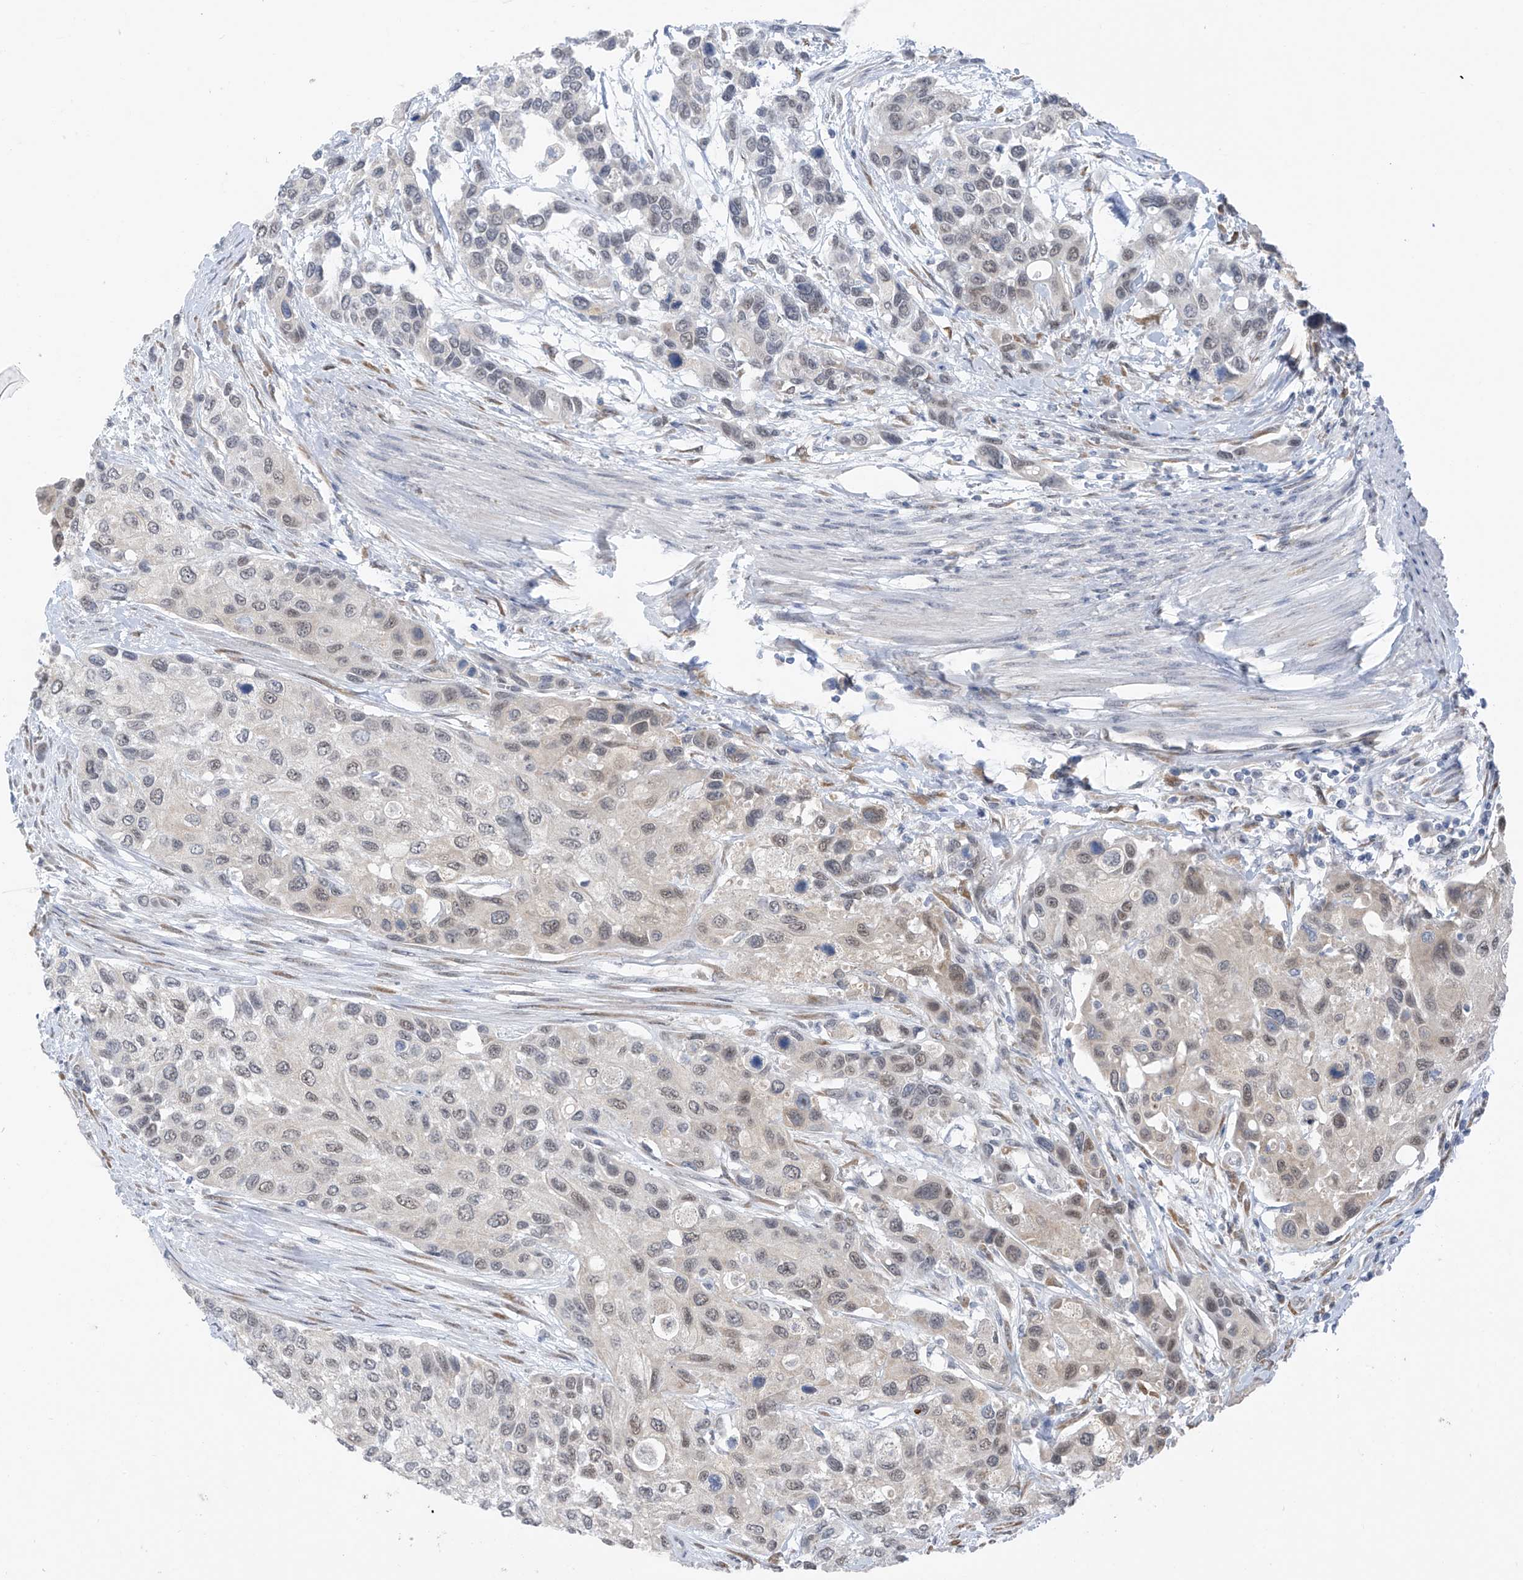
{"staining": {"intensity": "weak", "quantity": "25%-75%", "location": "nuclear"}, "tissue": "urothelial cancer", "cell_type": "Tumor cells", "image_type": "cancer", "snomed": [{"axis": "morphology", "description": "Normal tissue, NOS"}, {"axis": "morphology", "description": "Urothelial carcinoma, High grade"}, {"axis": "topography", "description": "Vascular tissue"}, {"axis": "topography", "description": "Urinary bladder"}], "caption": "Immunohistochemical staining of human urothelial cancer demonstrates low levels of weak nuclear positivity in approximately 25%-75% of tumor cells.", "gene": "CYP4V2", "patient": {"sex": "female", "age": 56}}